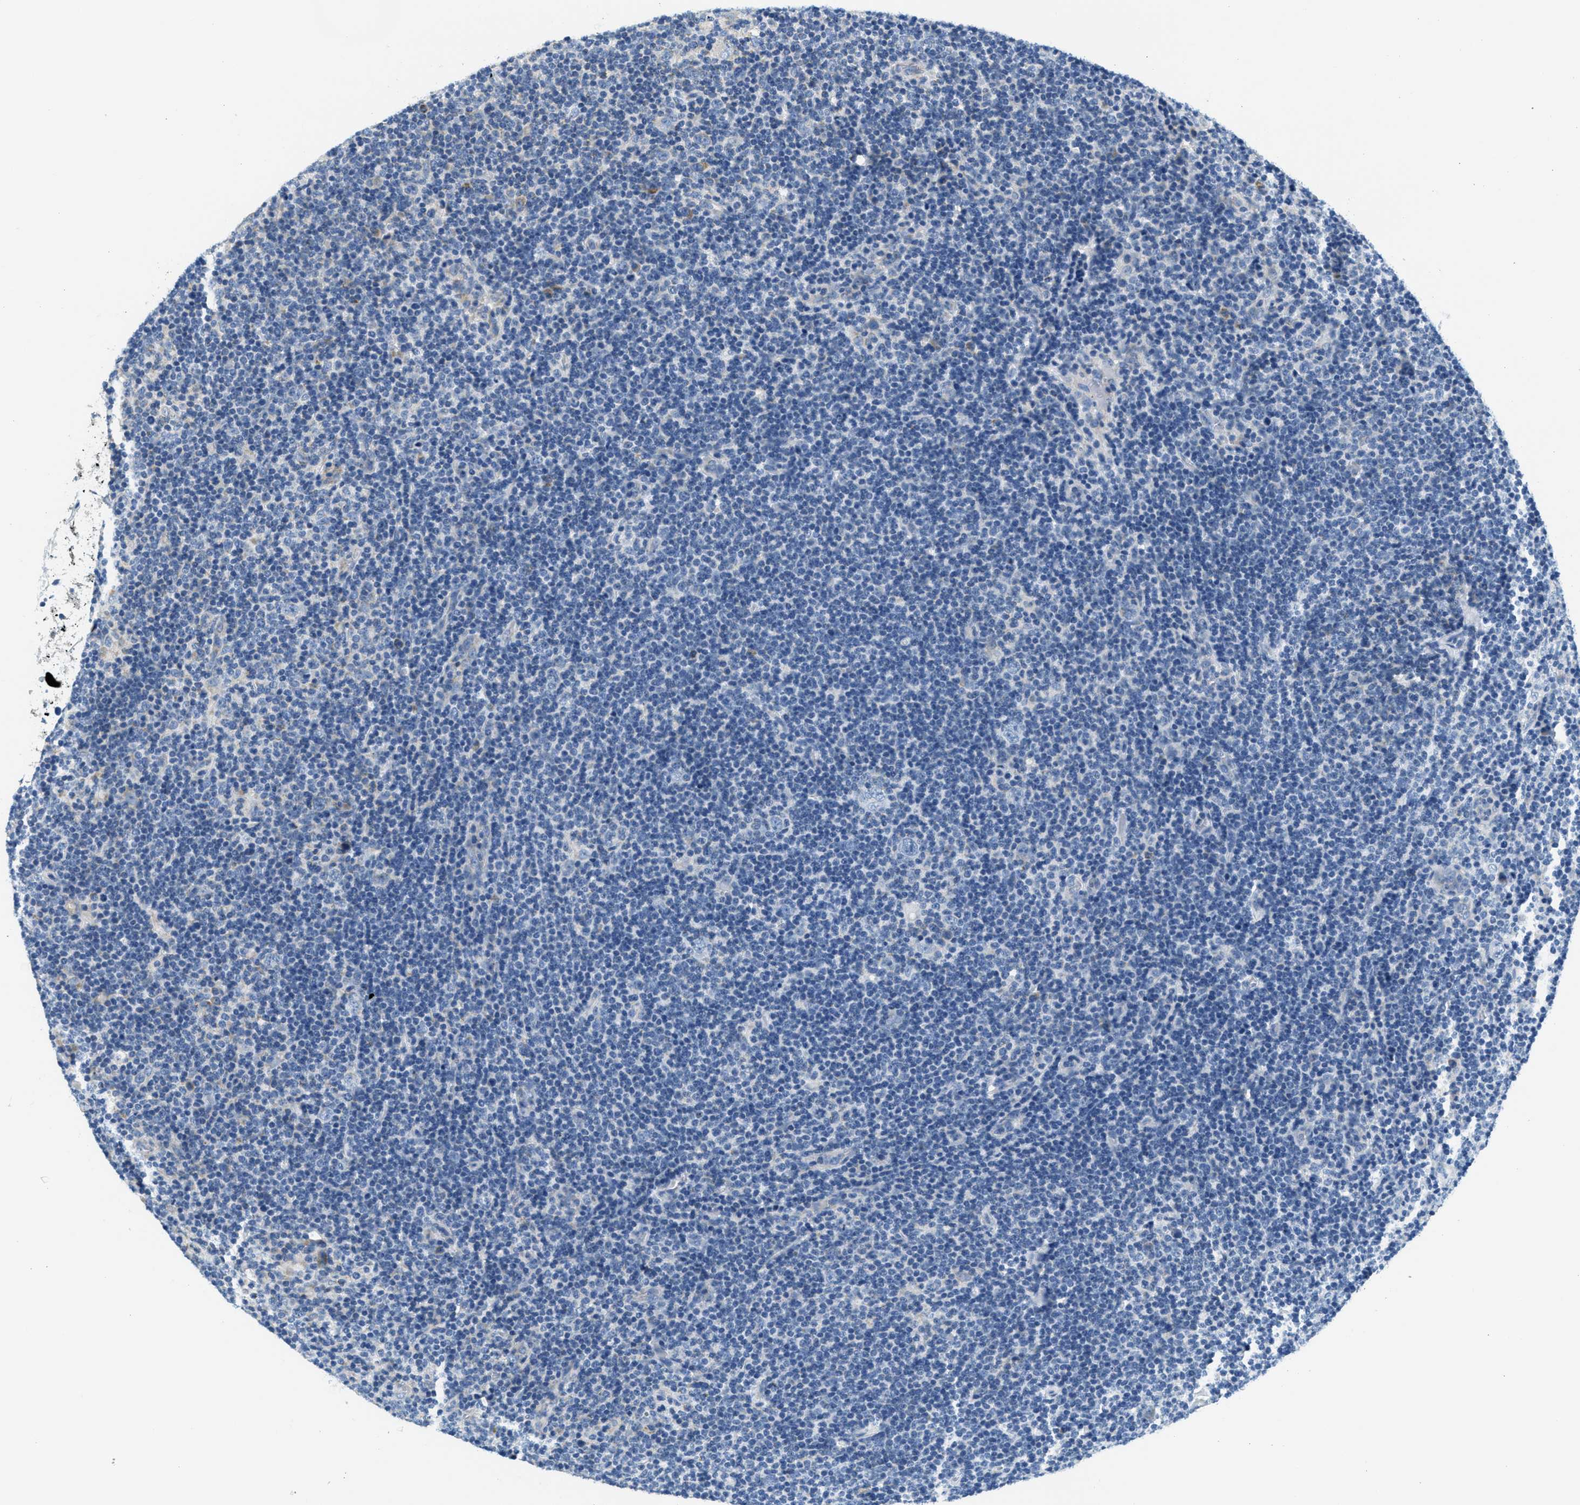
{"staining": {"intensity": "negative", "quantity": "none", "location": "none"}, "tissue": "lymphoma", "cell_type": "Tumor cells", "image_type": "cancer", "snomed": [{"axis": "morphology", "description": "Hodgkin's disease, NOS"}, {"axis": "topography", "description": "Lymph node"}], "caption": "This photomicrograph is of Hodgkin's disease stained with IHC to label a protein in brown with the nuclei are counter-stained blue. There is no positivity in tumor cells.", "gene": "CA4", "patient": {"sex": "female", "age": 57}}